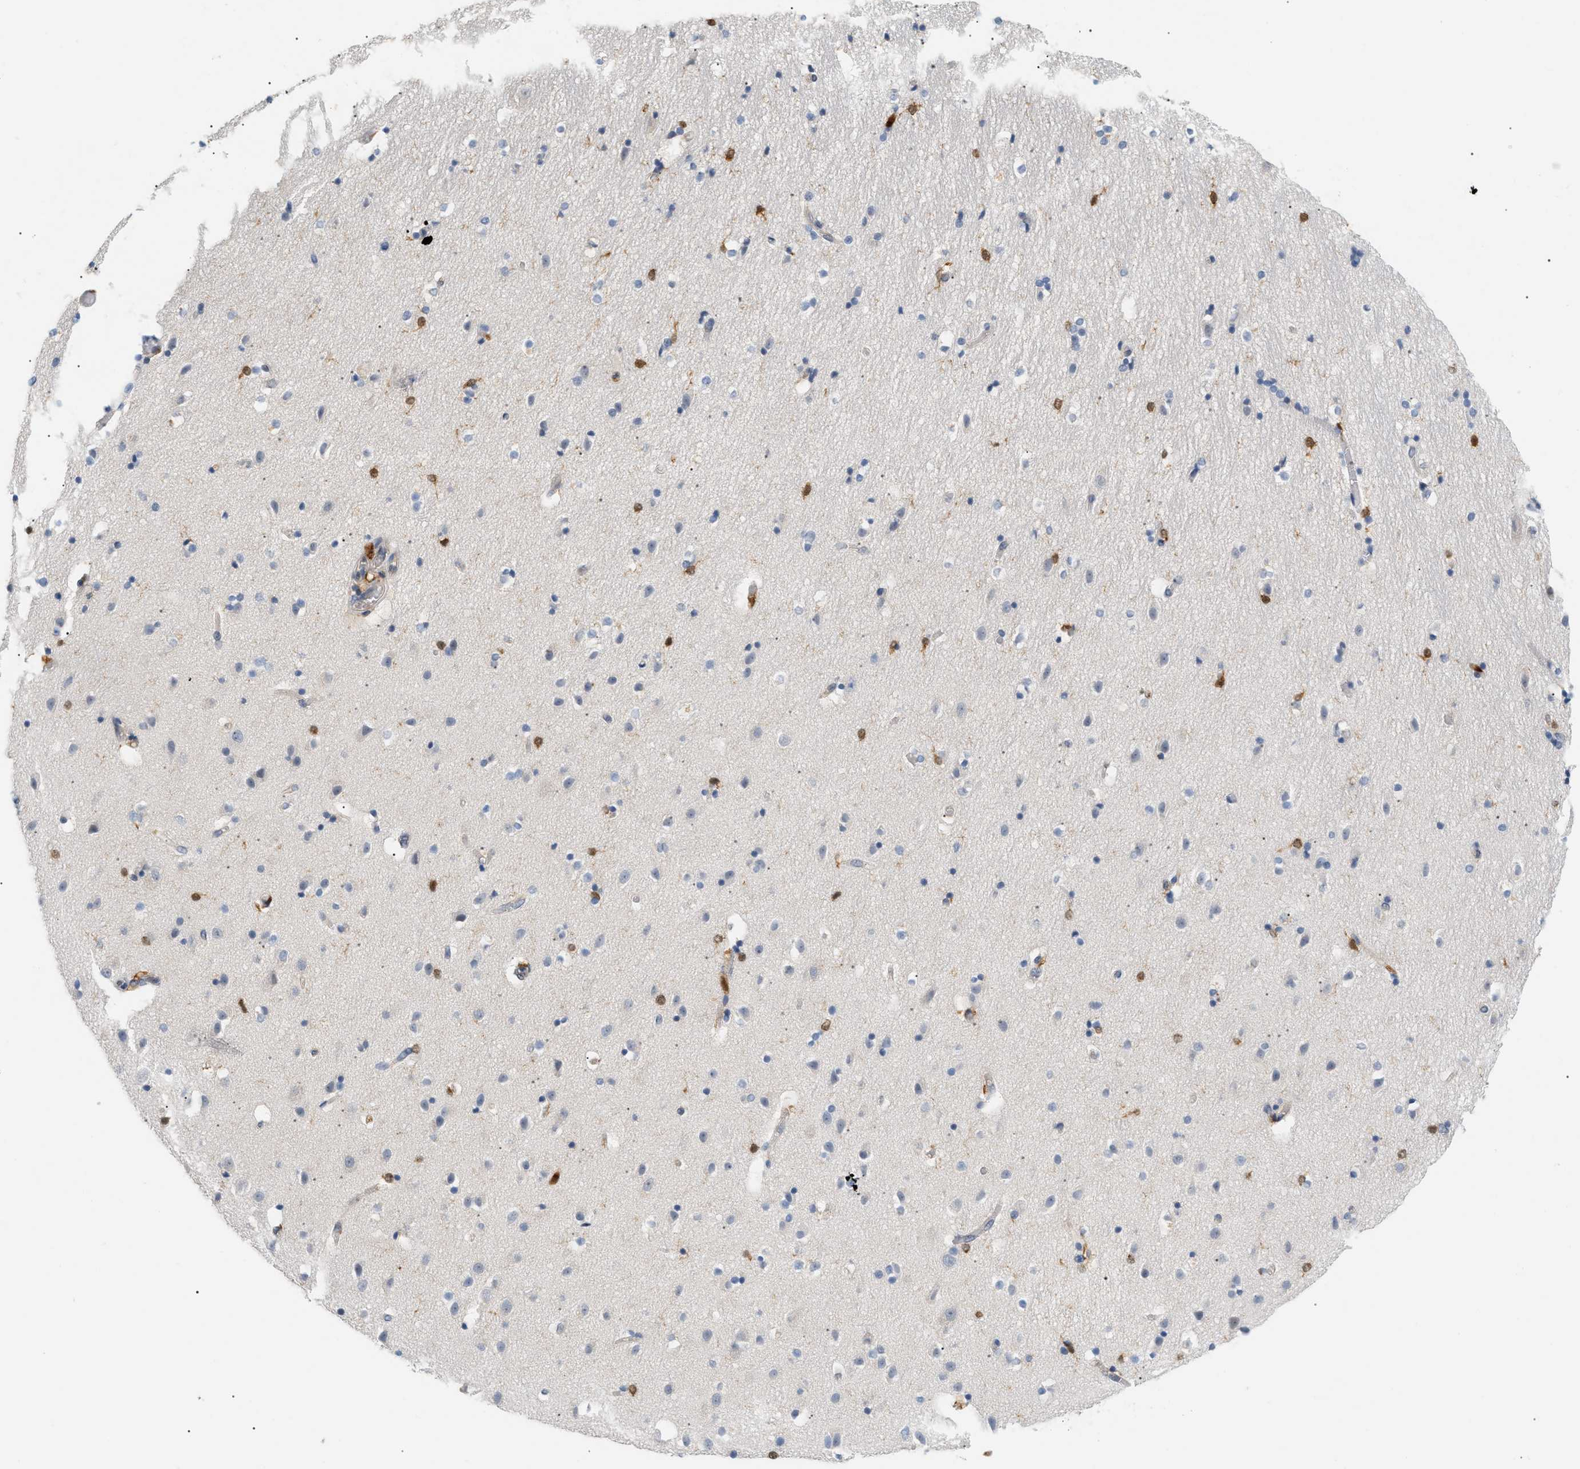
{"staining": {"intensity": "strong", "quantity": "<25%", "location": "nuclear"}, "tissue": "hippocampus", "cell_type": "Glial cells", "image_type": "normal", "snomed": [{"axis": "morphology", "description": "Normal tissue, NOS"}, {"axis": "topography", "description": "Hippocampus"}], "caption": "Protein analysis of unremarkable hippocampus displays strong nuclear expression in about <25% of glial cells.", "gene": "PYCARD", "patient": {"sex": "male", "age": 45}}